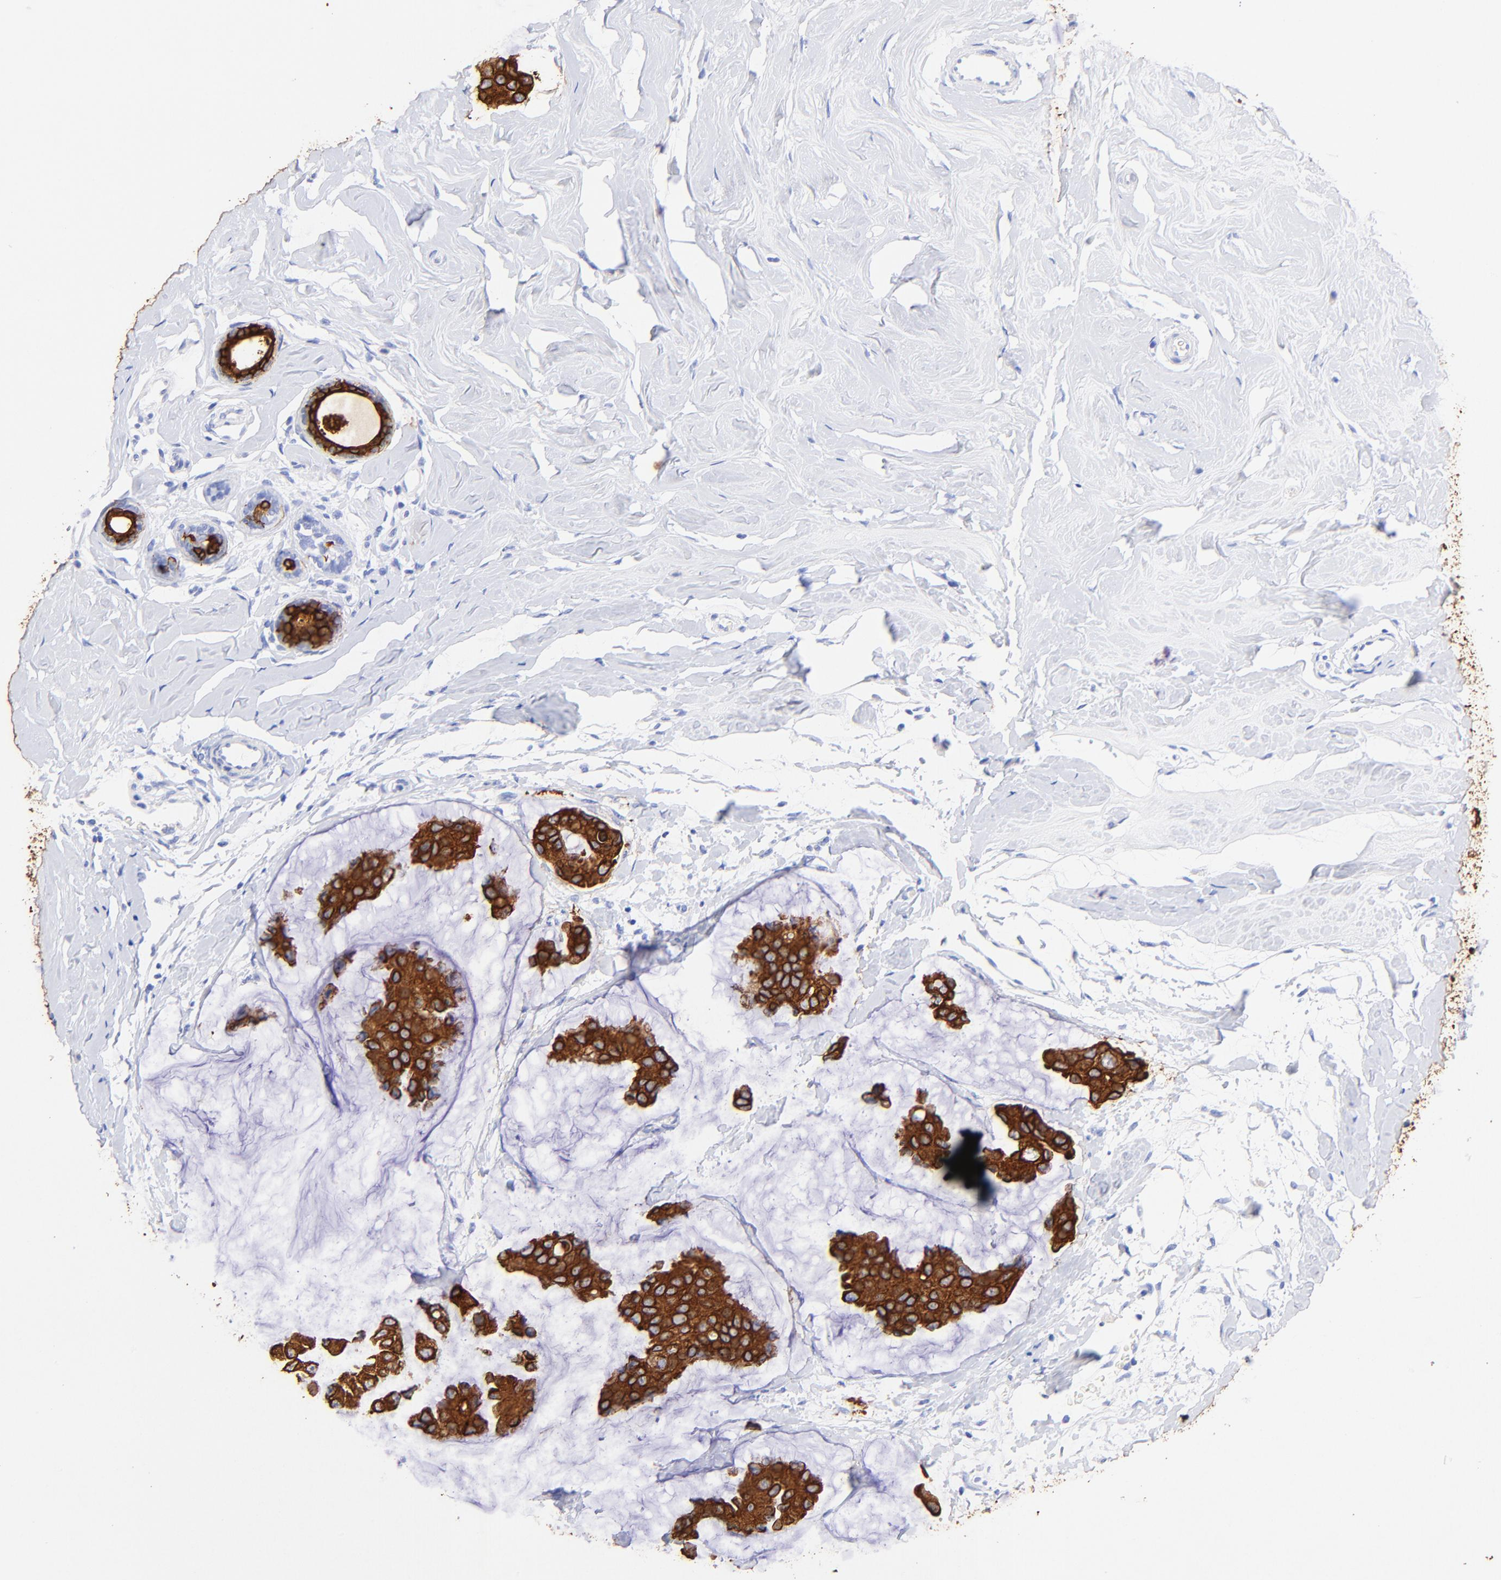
{"staining": {"intensity": "strong", "quantity": ">75%", "location": "cytoplasmic/membranous"}, "tissue": "breast cancer", "cell_type": "Tumor cells", "image_type": "cancer", "snomed": [{"axis": "morphology", "description": "Normal tissue, NOS"}, {"axis": "morphology", "description": "Duct carcinoma"}, {"axis": "topography", "description": "Breast"}], "caption": "Human breast cancer (infiltrating ductal carcinoma) stained with a protein marker reveals strong staining in tumor cells.", "gene": "KRT19", "patient": {"sex": "female", "age": 50}}